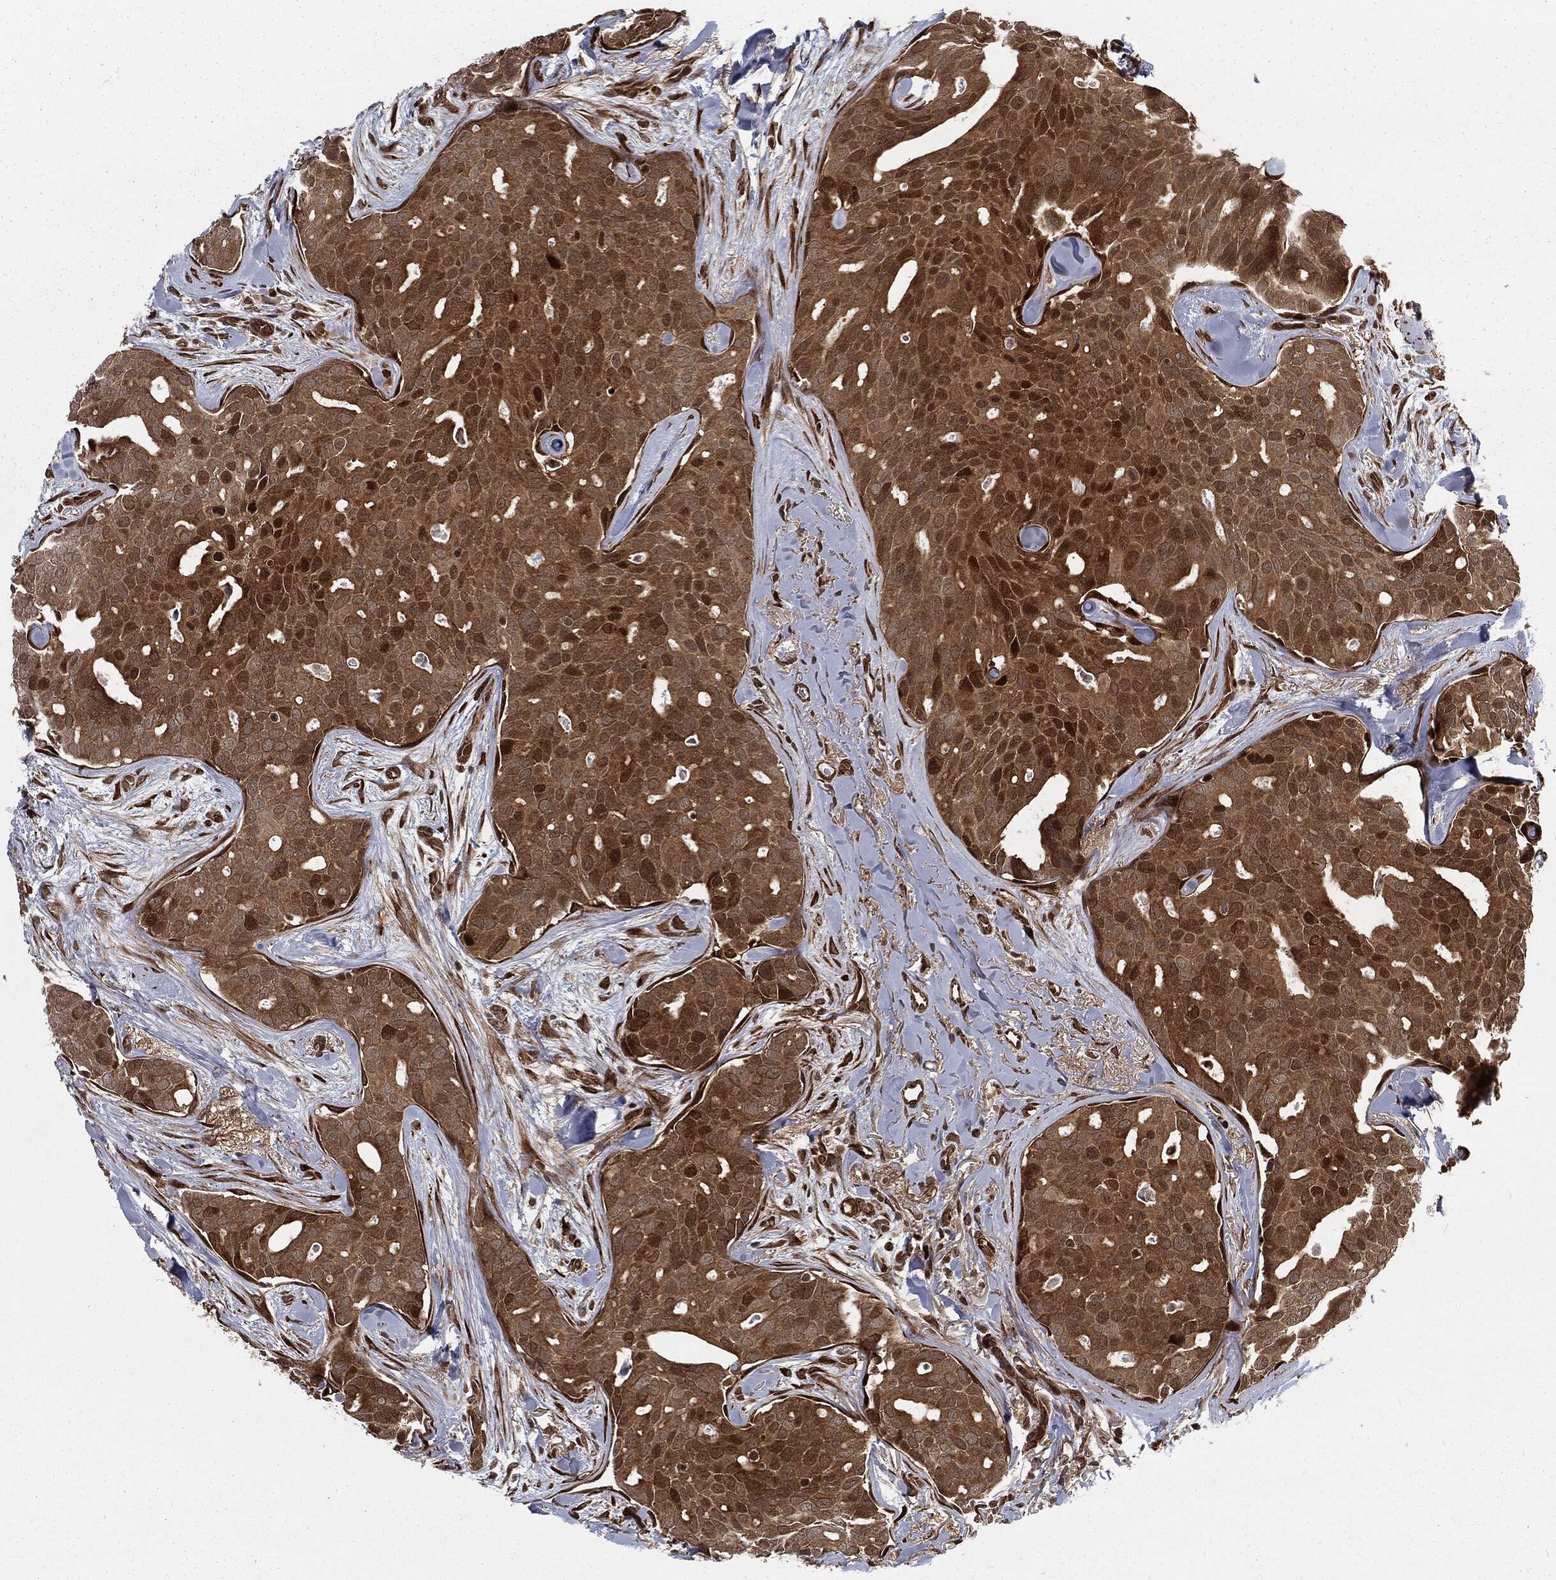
{"staining": {"intensity": "strong", "quantity": "<25%", "location": "cytoplasmic/membranous,nuclear"}, "tissue": "breast cancer", "cell_type": "Tumor cells", "image_type": "cancer", "snomed": [{"axis": "morphology", "description": "Duct carcinoma"}, {"axis": "topography", "description": "Breast"}], "caption": "The photomicrograph demonstrates staining of breast invasive ductal carcinoma, revealing strong cytoplasmic/membranous and nuclear protein staining (brown color) within tumor cells. The staining was performed using DAB, with brown indicating positive protein expression. Nuclei are stained blue with hematoxylin.", "gene": "RANBP9", "patient": {"sex": "female", "age": 54}}